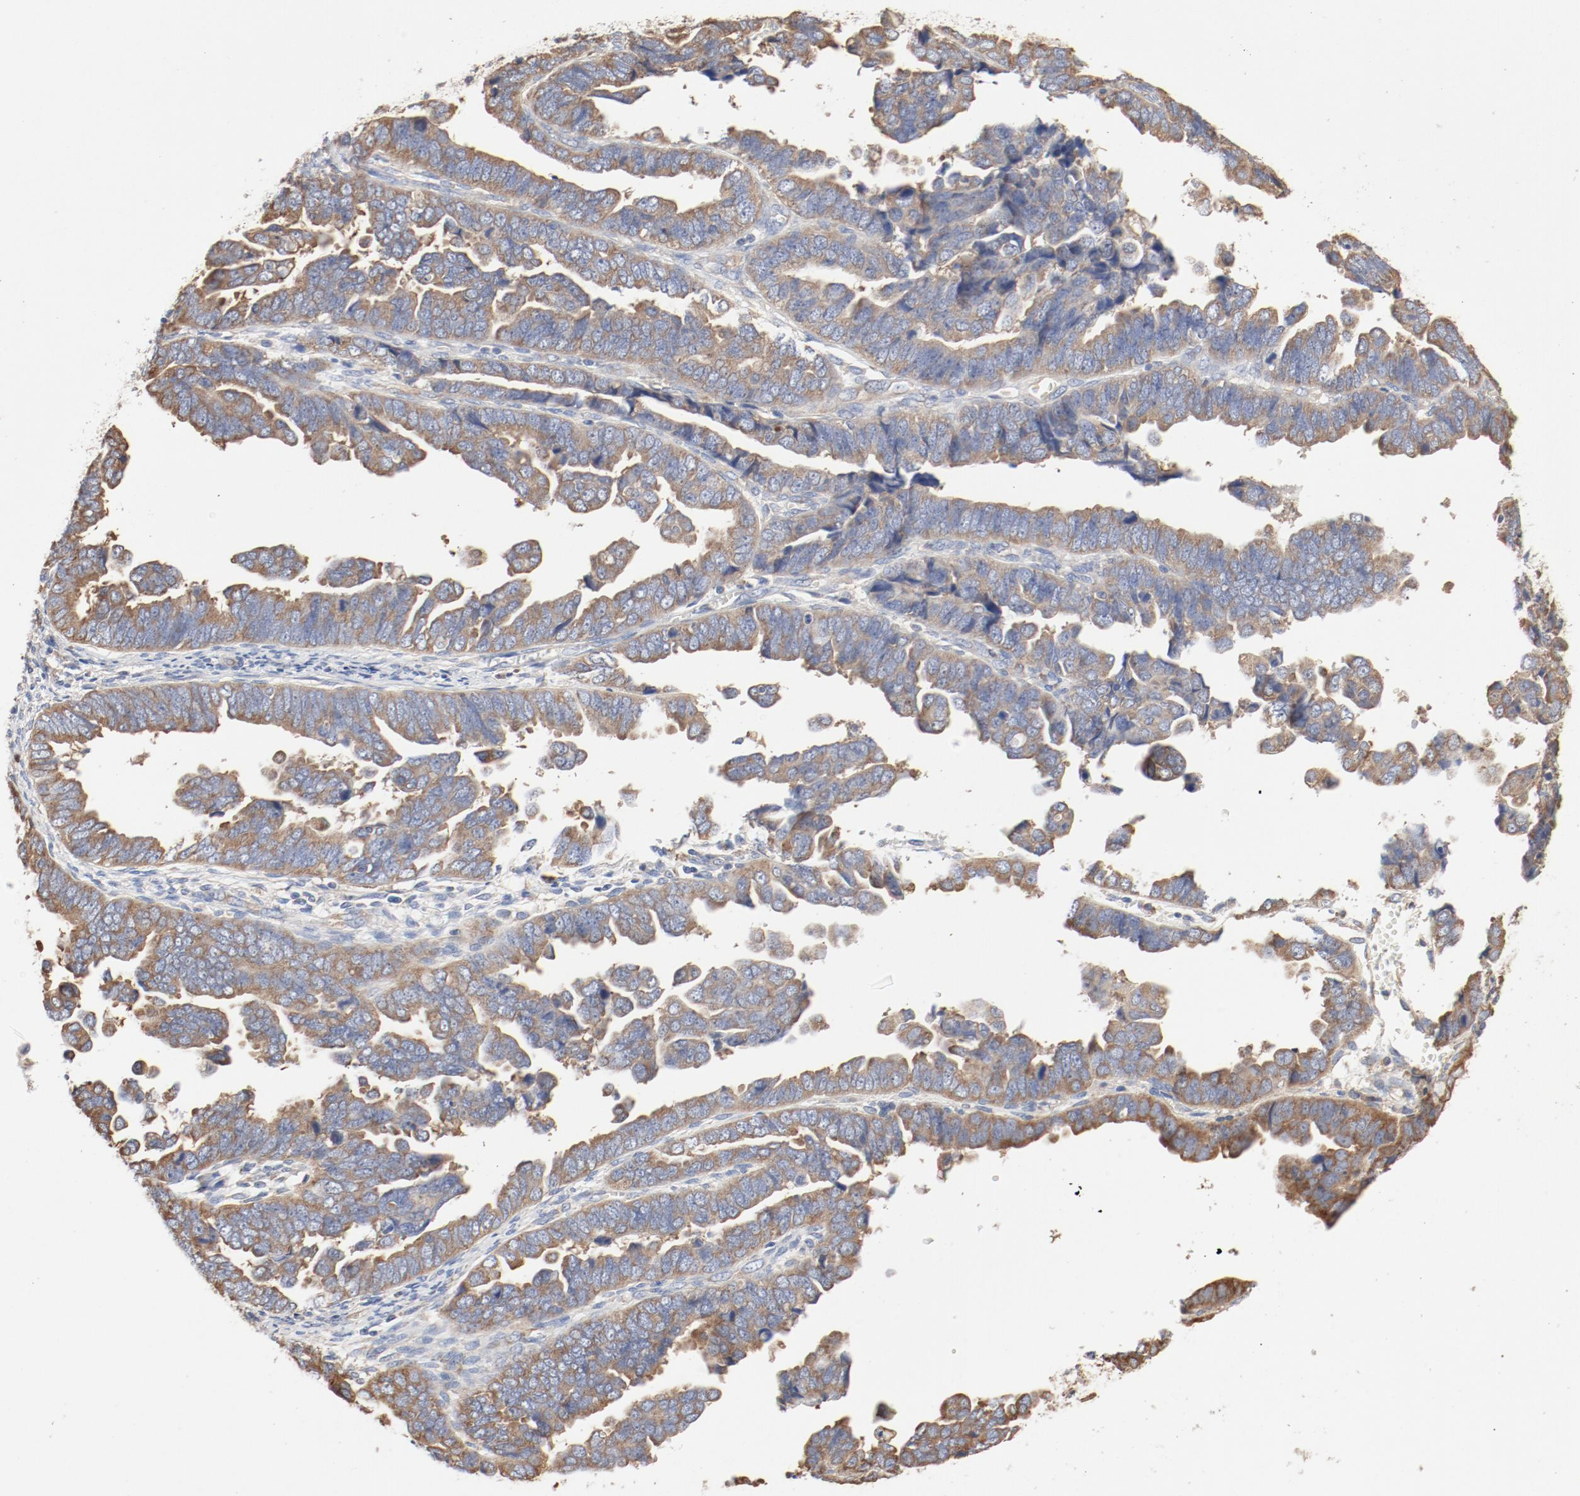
{"staining": {"intensity": "moderate", "quantity": ">75%", "location": "cytoplasmic/membranous"}, "tissue": "endometrial cancer", "cell_type": "Tumor cells", "image_type": "cancer", "snomed": [{"axis": "morphology", "description": "Adenocarcinoma, NOS"}, {"axis": "topography", "description": "Endometrium"}], "caption": "Endometrial adenocarcinoma stained with a brown dye displays moderate cytoplasmic/membranous positive positivity in approximately >75% of tumor cells.", "gene": "RPS6", "patient": {"sex": "female", "age": 75}}